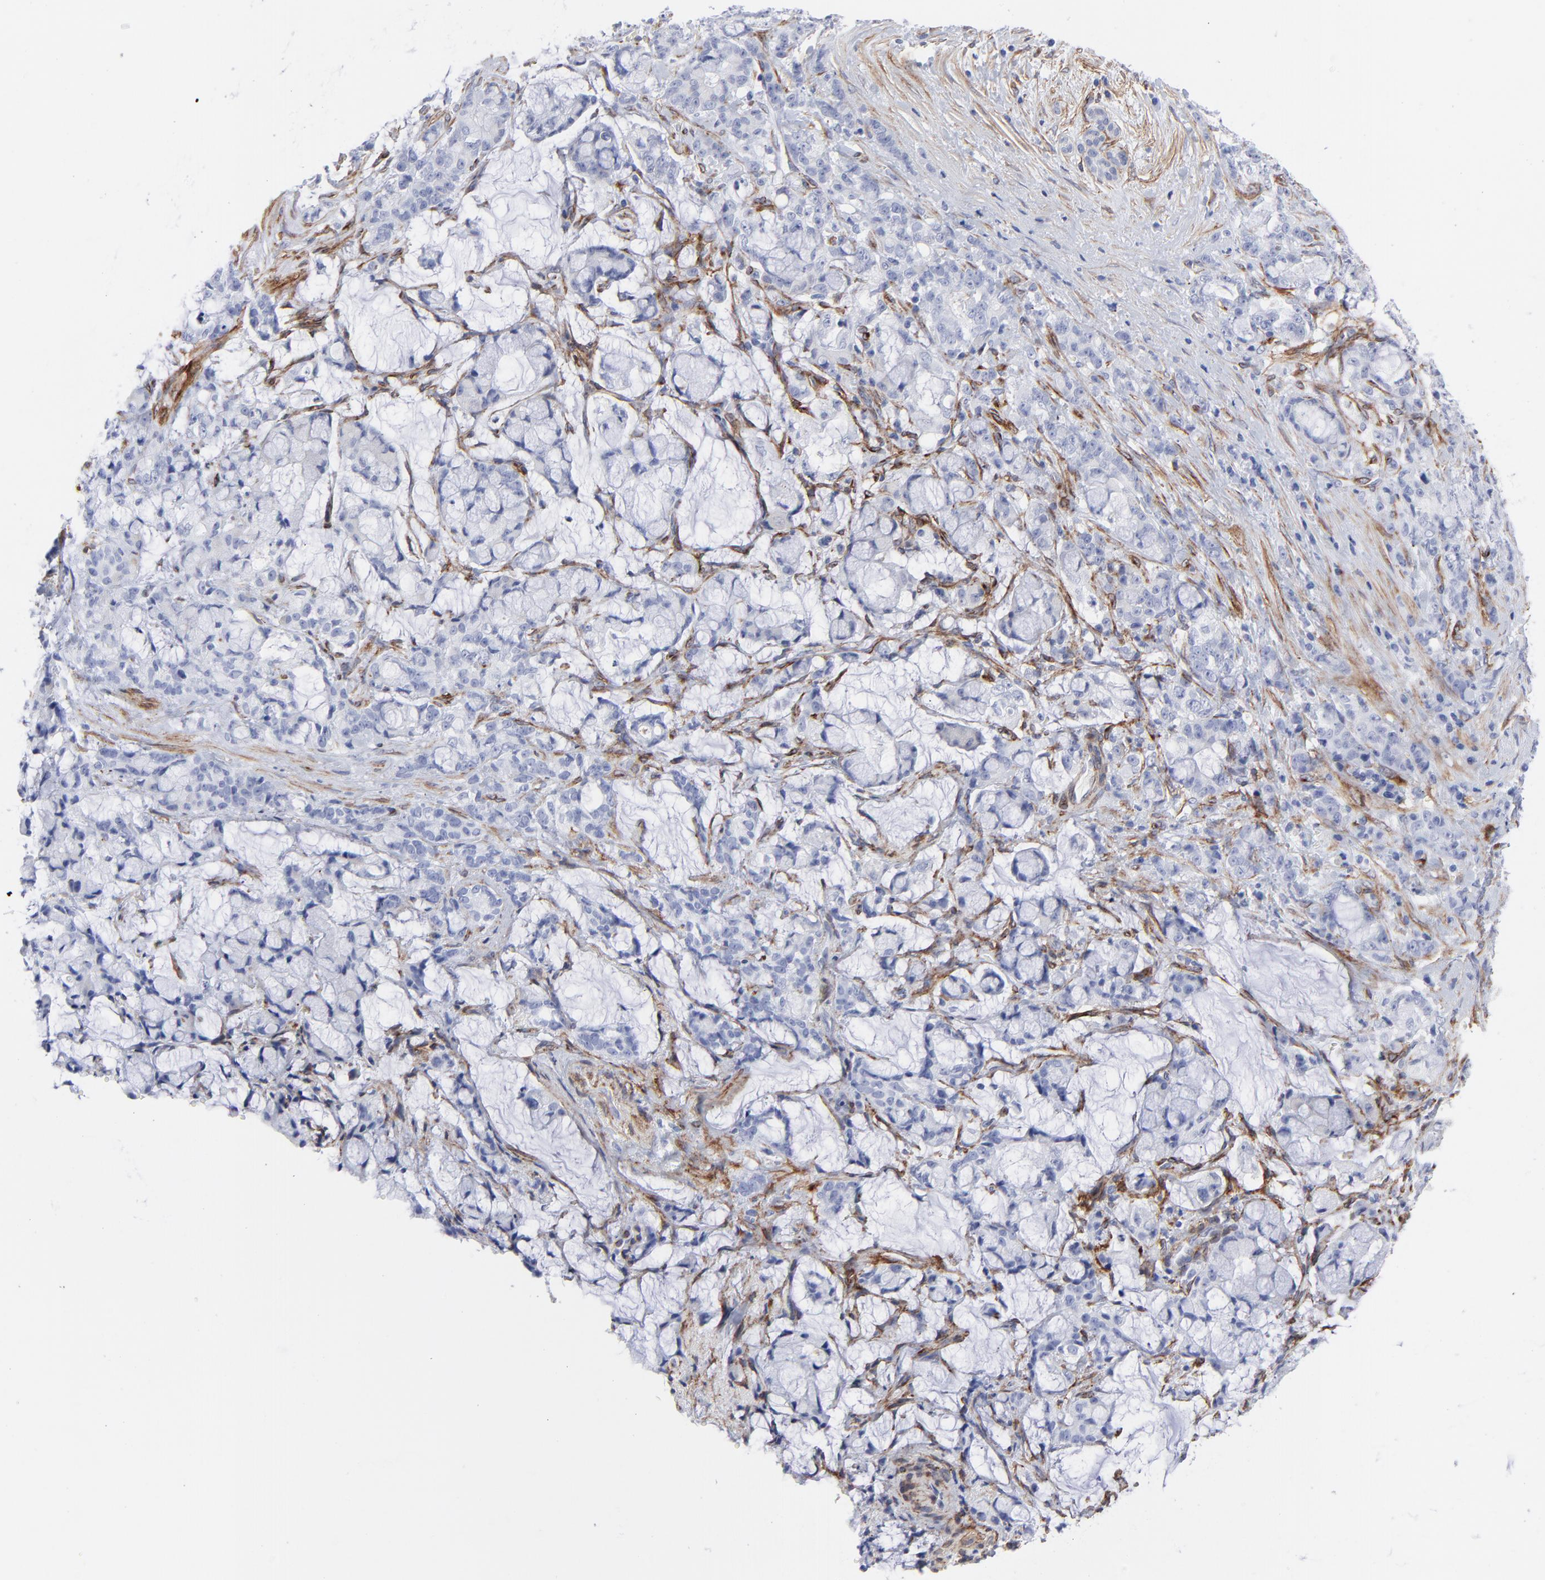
{"staining": {"intensity": "negative", "quantity": "none", "location": "none"}, "tissue": "pancreatic cancer", "cell_type": "Tumor cells", "image_type": "cancer", "snomed": [{"axis": "morphology", "description": "Adenocarcinoma, NOS"}, {"axis": "topography", "description": "Pancreas"}], "caption": "There is no significant positivity in tumor cells of pancreatic adenocarcinoma.", "gene": "PDGFRB", "patient": {"sex": "female", "age": 73}}